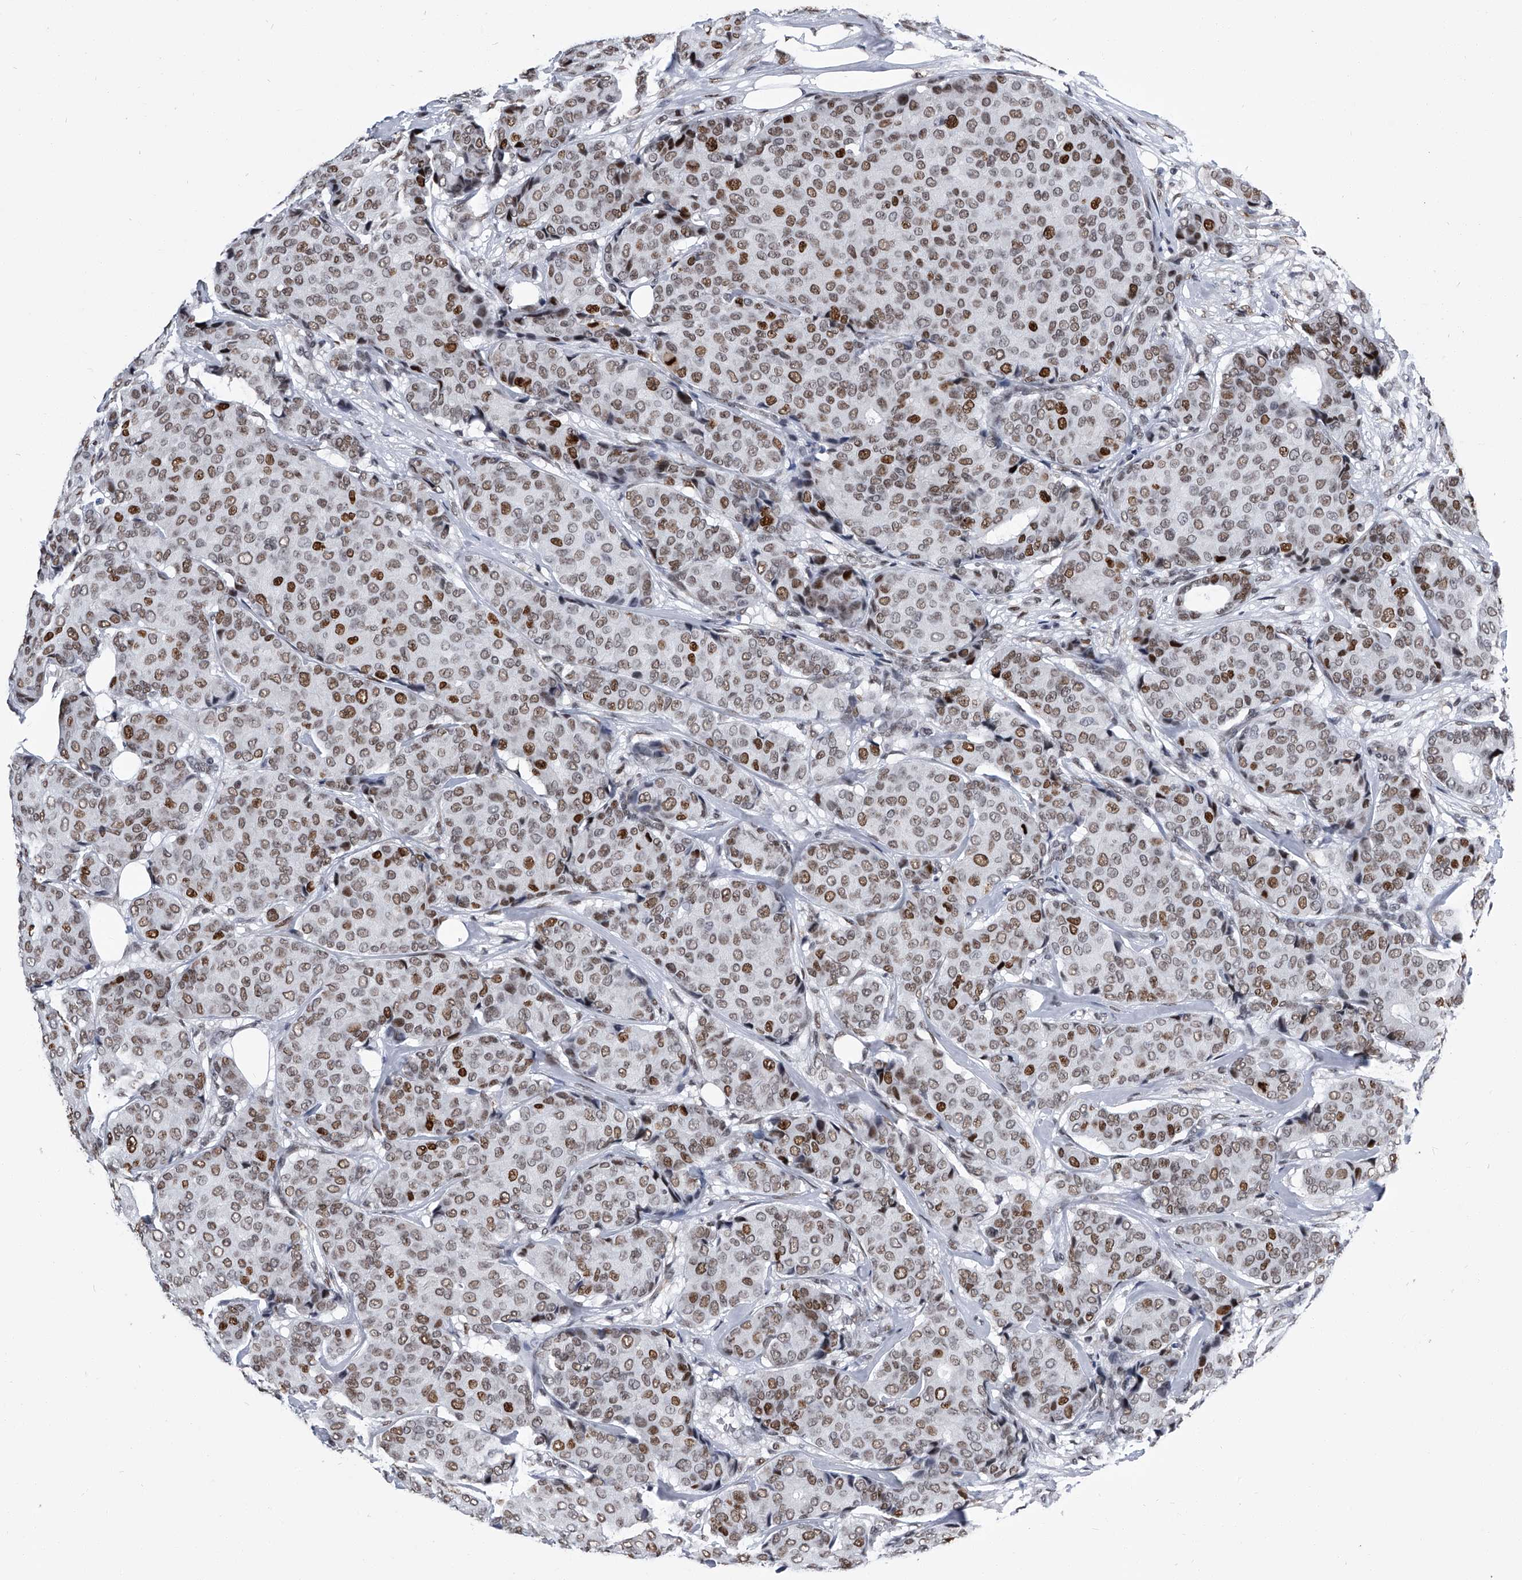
{"staining": {"intensity": "moderate", "quantity": ">75%", "location": "nuclear"}, "tissue": "breast cancer", "cell_type": "Tumor cells", "image_type": "cancer", "snomed": [{"axis": "morphology", "description": "Duct carcinoma"}, {"axis": "topography", "description": "Breast"}], "caption": "IHC of breast cancer demonstrates medium levels of moderate nuclear positivity in approximately >75% of tumor cells.", "gene": "SIM2", "patient": {"sex": "female", "age": 75}}